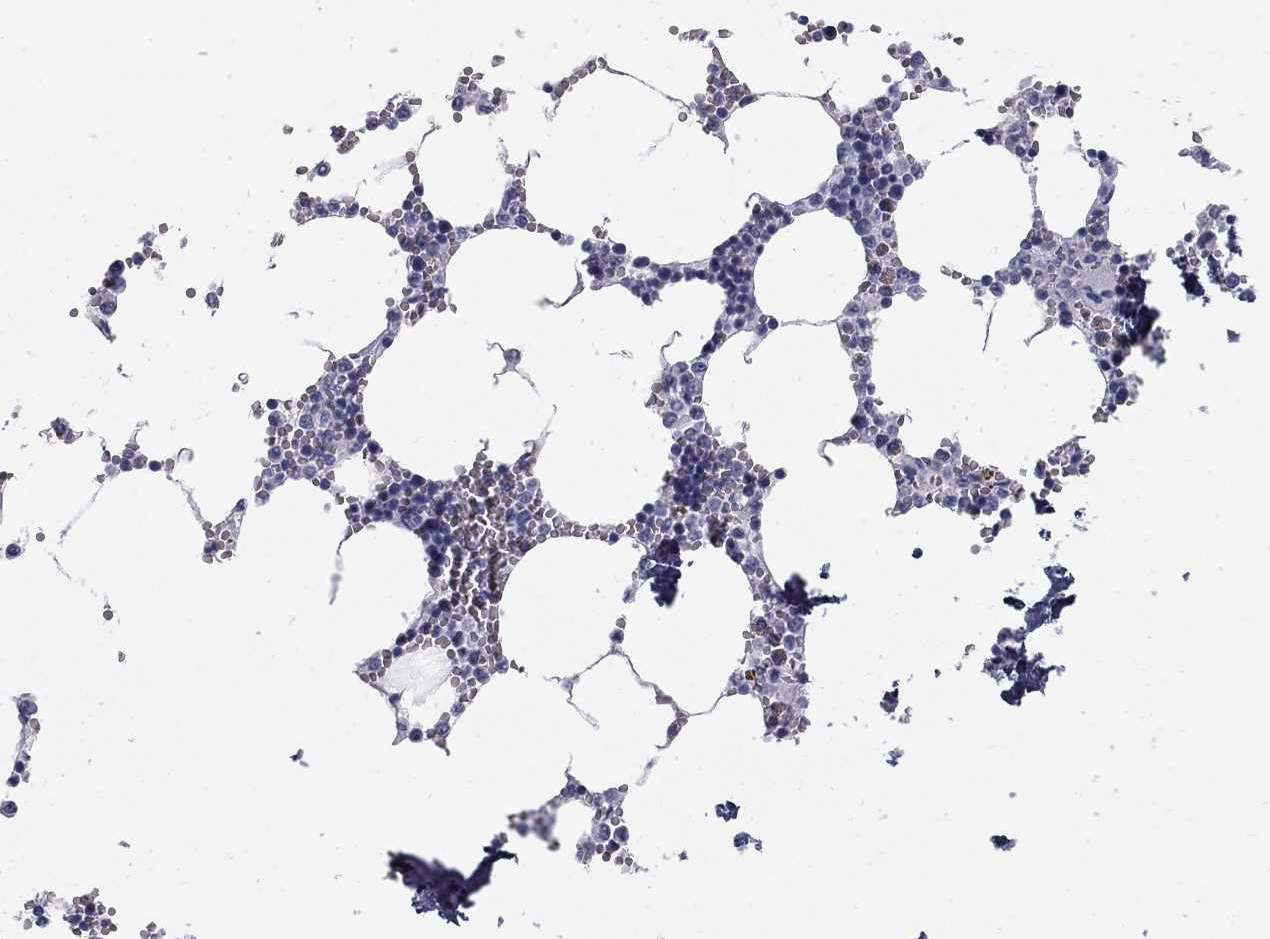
{"staining": {"intensity": "negative", "quantity": "none", "location": "none"}, "tissue": "bone marrow", "cell_type": "Hematopoietic cells", "image_type": "normal", "snomed": [{"axis": "morphology", "description": "Normal tissue, NOS"}, {"axis": "topography", "description": "Bone marrow"}], "caption": "Immunohistochemical staining of normal human bone marrow displays no significant positivity in hematopoietic cells.", "gene": "SULT2B1", "patient": {"sex": "male", "age": 54}}